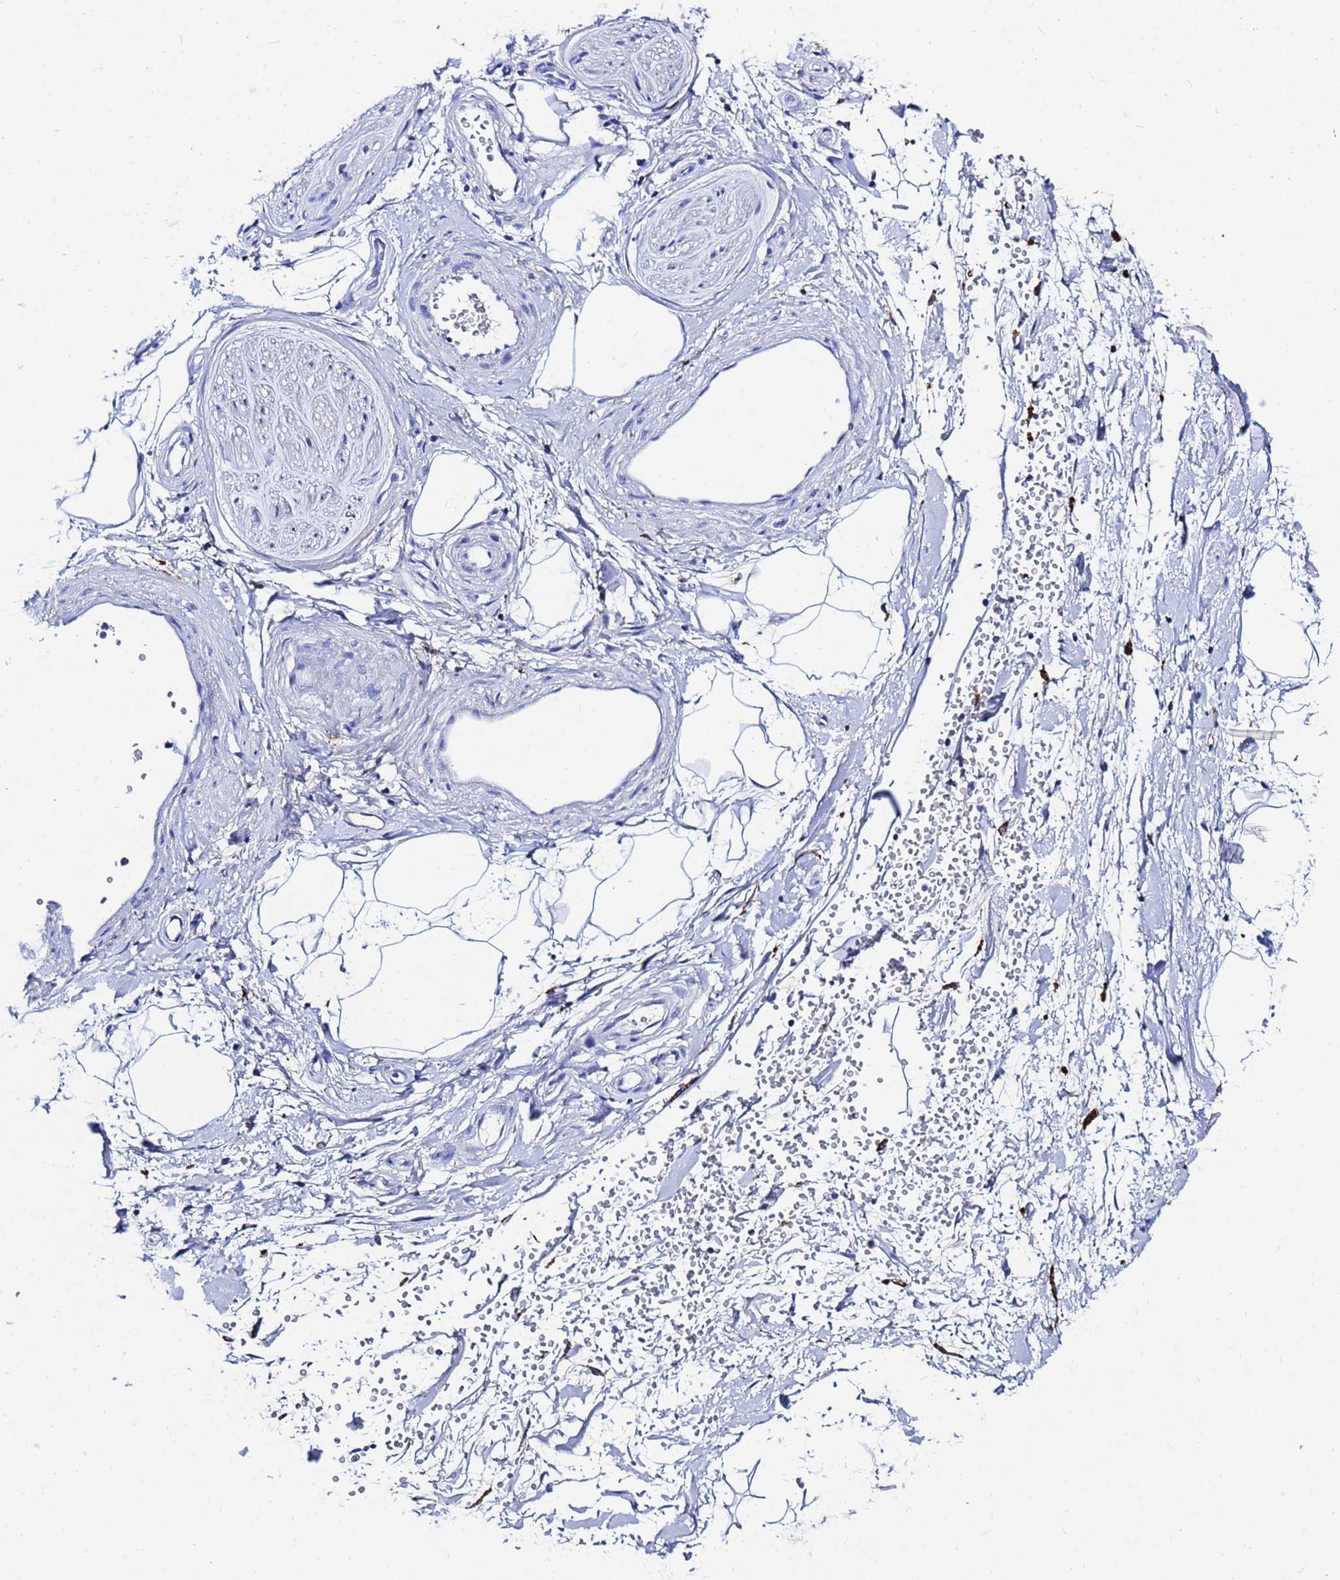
{"staining": {"intensity": "negative", "quantity": "none", "location": "none"}, "tissue": "adipose tissue", "cell_type": "Adipocytes", "image_type": "normal", "snomed": [{"axis": "morphology", "description": "Normal tissue, NOS"}, {"axis": "topography", "description": "Soft tissue"}, {"axis": "topography", "description": "Adipose tissue"}, {"axis": "topography", "description": "Vascular tissue"}, {"axis": "topography", "description": "Peripheral nerve tissue"}], "caption": "IHC micrograph of benign adipose tissue: adipose tissue stained with DAB demonstrates no significant protein expression in adipocytes. Nuclei are stained in blue.", "gene": "AQP12A", "patient": {"sex": "male", "age": 74}}